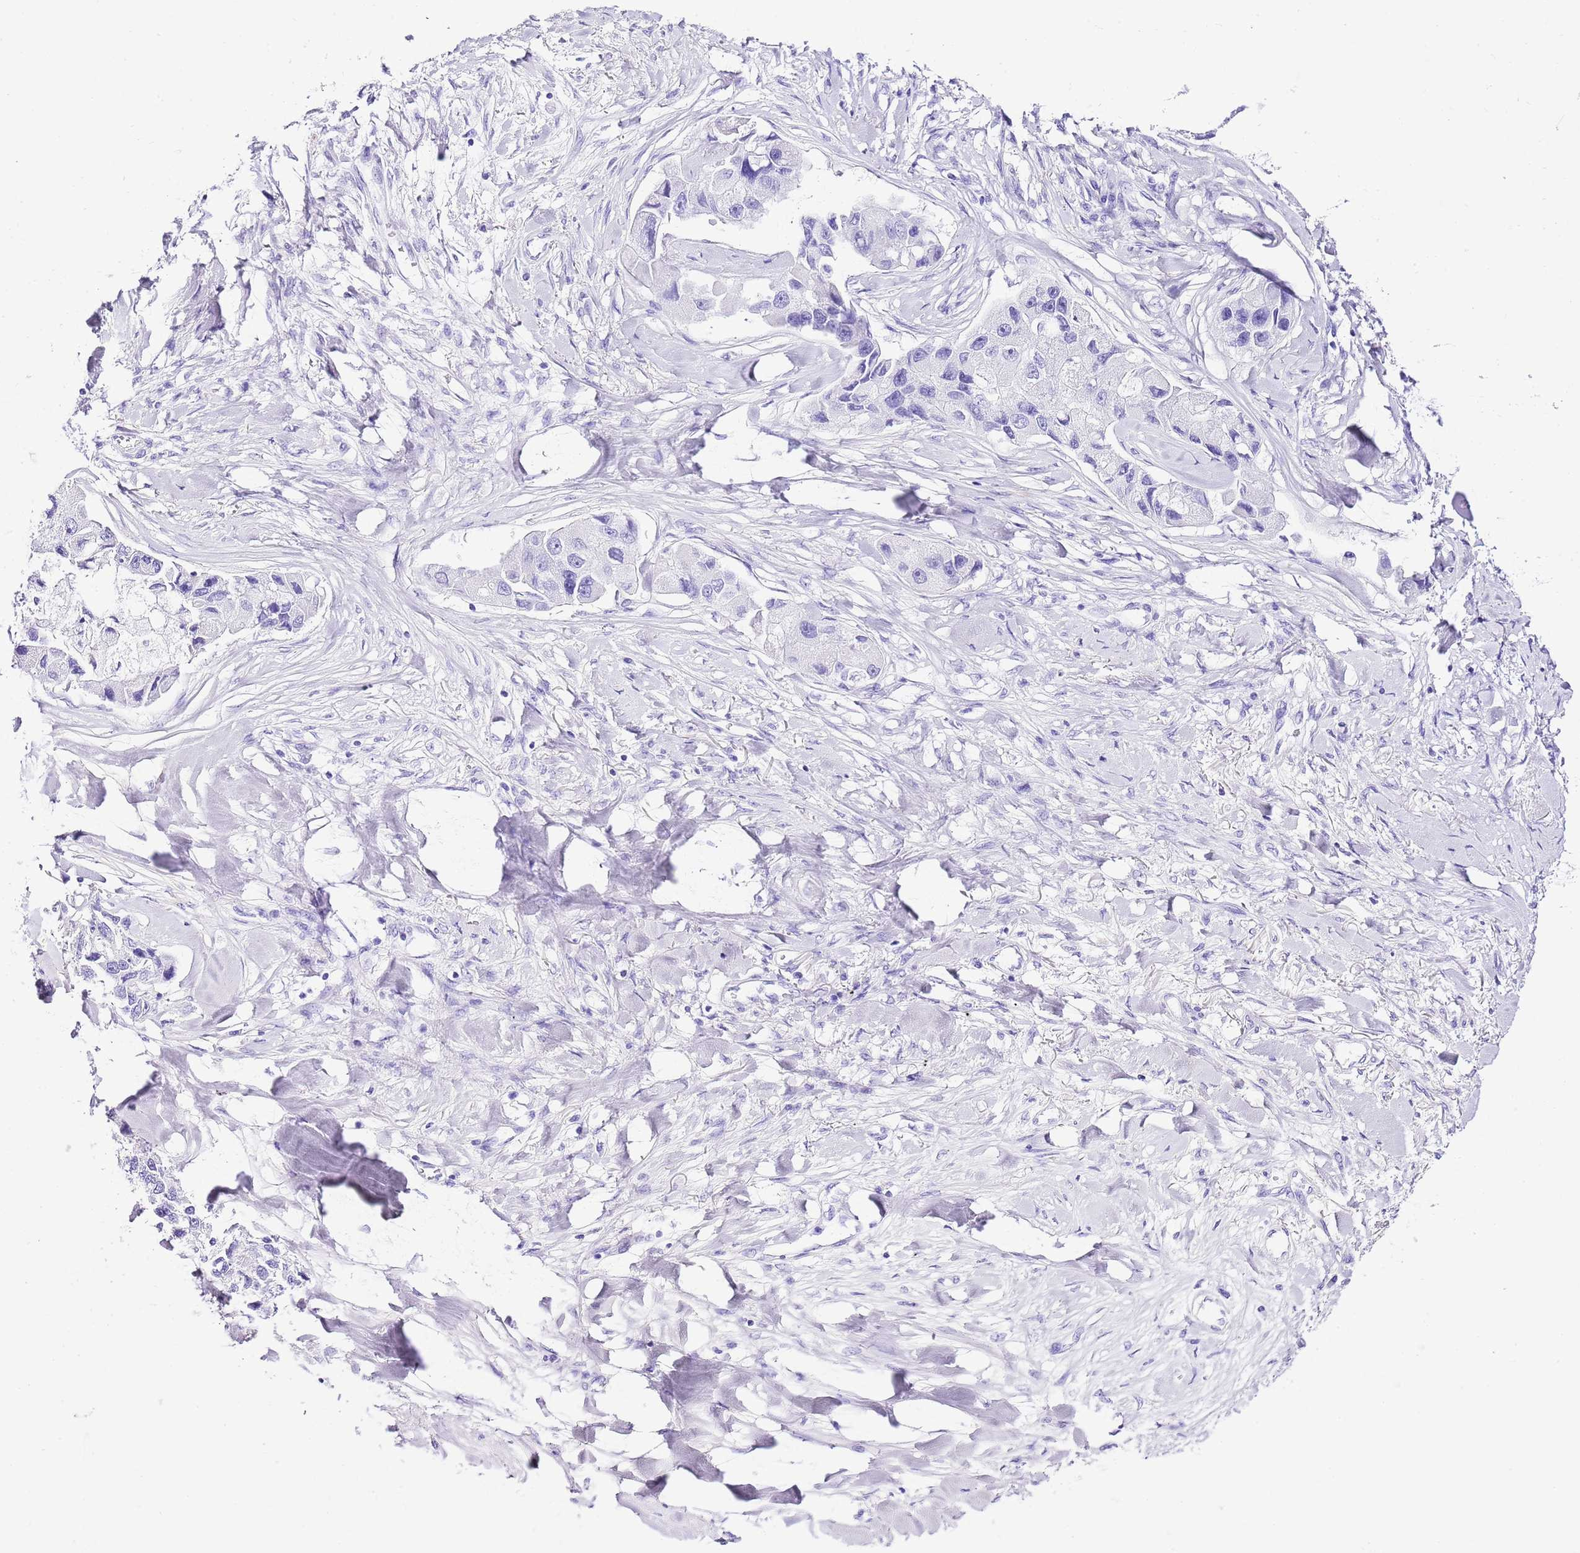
{"staining": {"intensity": "negative", "quantity": "none", "location": "none"}, "tissue": "lung cancer", "cell_type": "Tumor cells", "image_type": "cancer", "snomed": [{"axis": "morphology", "description": "Adenocarcinoma, NOS"}, {"axis": "topography", "description": "Lung"}], "caption": "This is a image of IHC staining of lung cancer, which shows no positivity in tumor cells.", "gene": "KCNC1", "patient": {"sex": "female", "age": 54}}